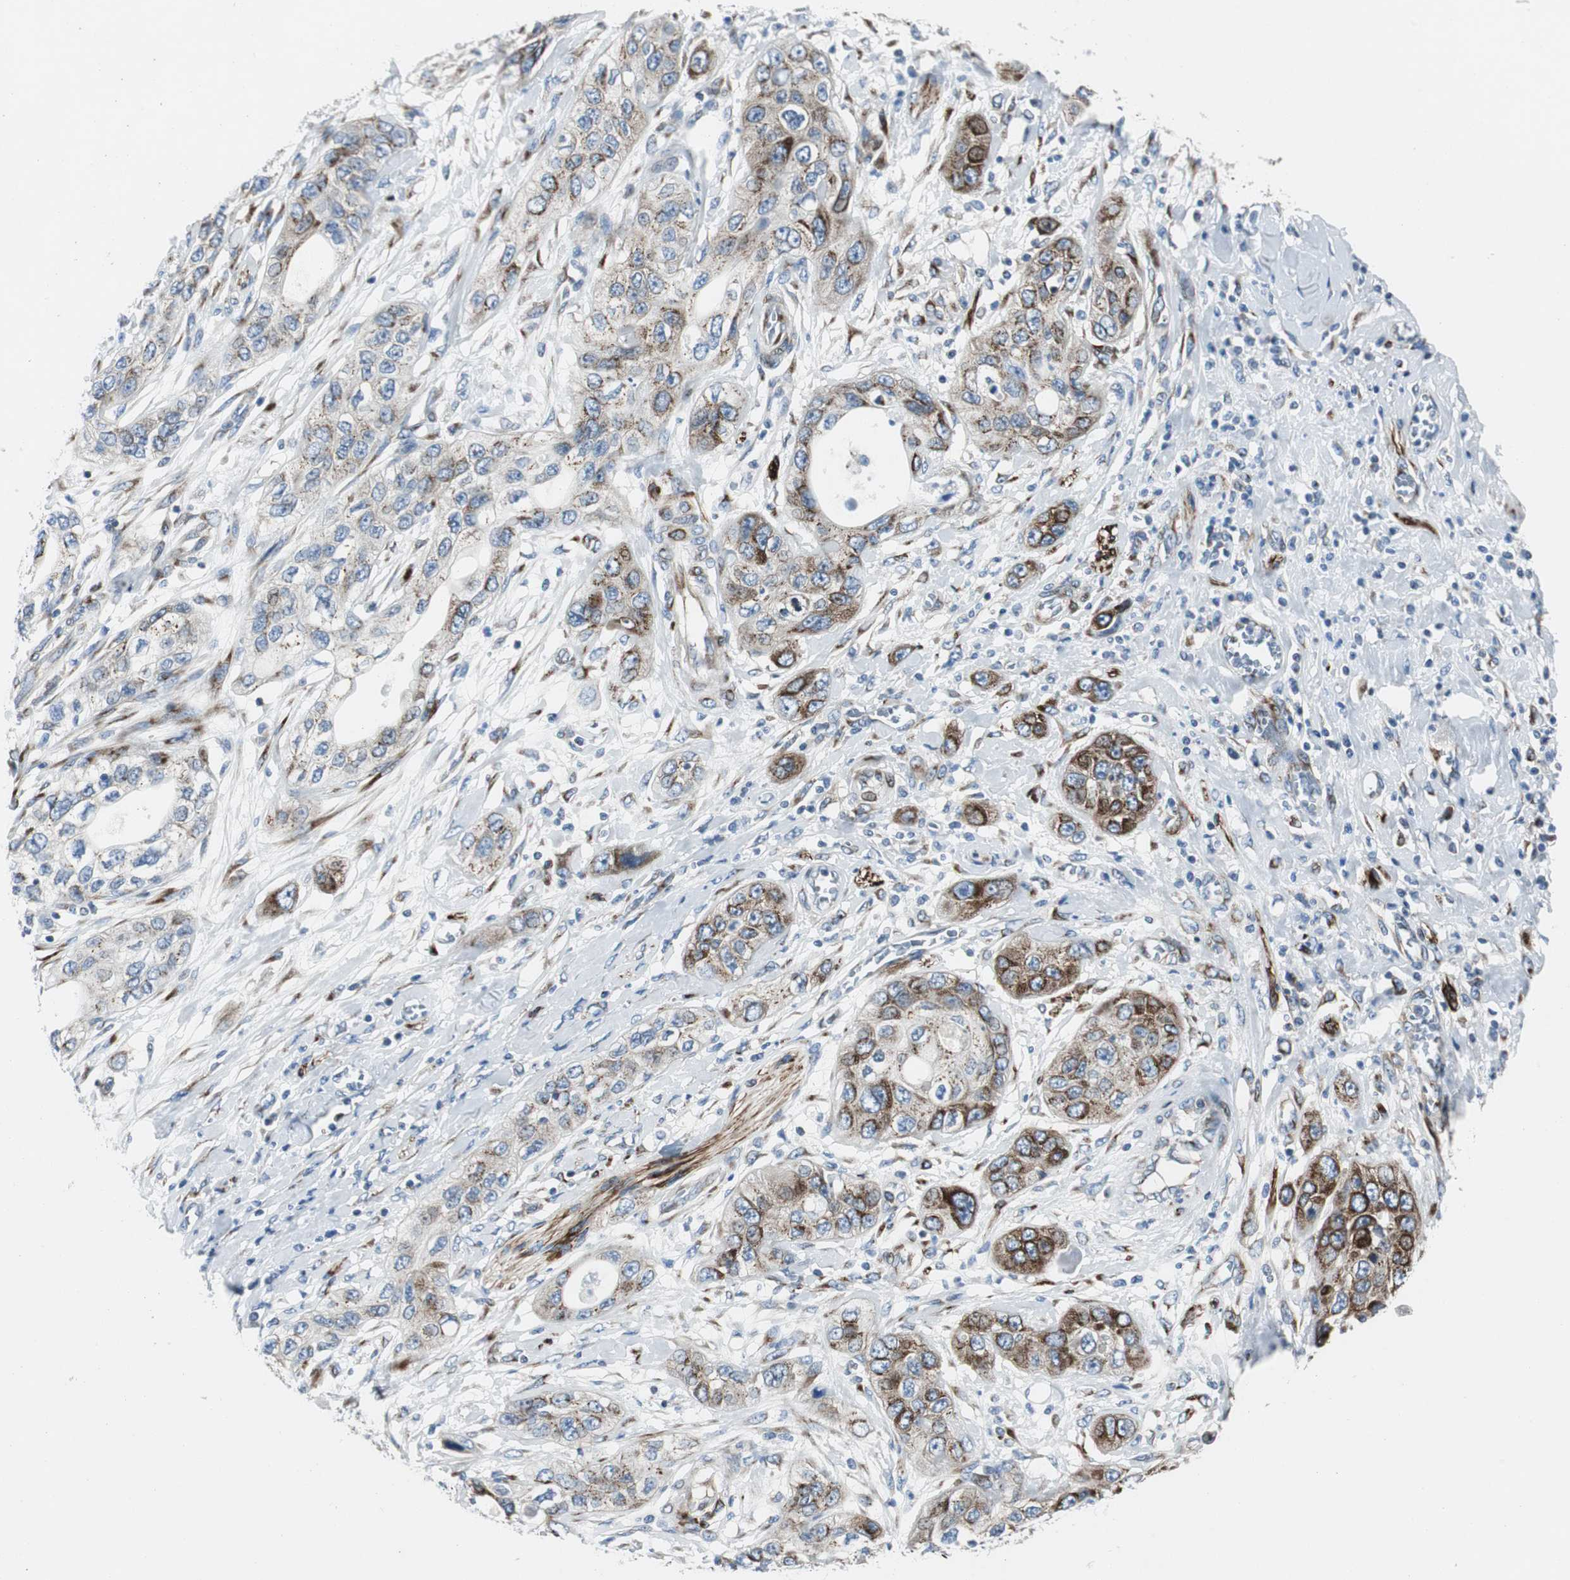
{"staining": {"intensity": "moderate", "quantity": "25%-75%", "location": "cytoplasmic/membranous"}, "tissue": "pancreatic cancer", "cell_type": "Tumor cells", "image_type": "cancer", "snomed": [{"axis": "morphology", "description": "Adenocarcinoma, NOS"}, {"axis": "topography", "description": "Pancreas"}], "caption": "An immunohistochemistry (IHC) image of tumor tissue is shown. Protein staining in brown shows moderate cytoplasmic/membranous positivity in pancreatic adenocarcinoma within tumor cells. The staining was performed using DAB to visualize the protein expression in brown, while the nuclei were stained in blue with hematoxylin (Magnification: 20x).", "gene": "BBC3", "patient": {"sex": "female", "age": 70}}